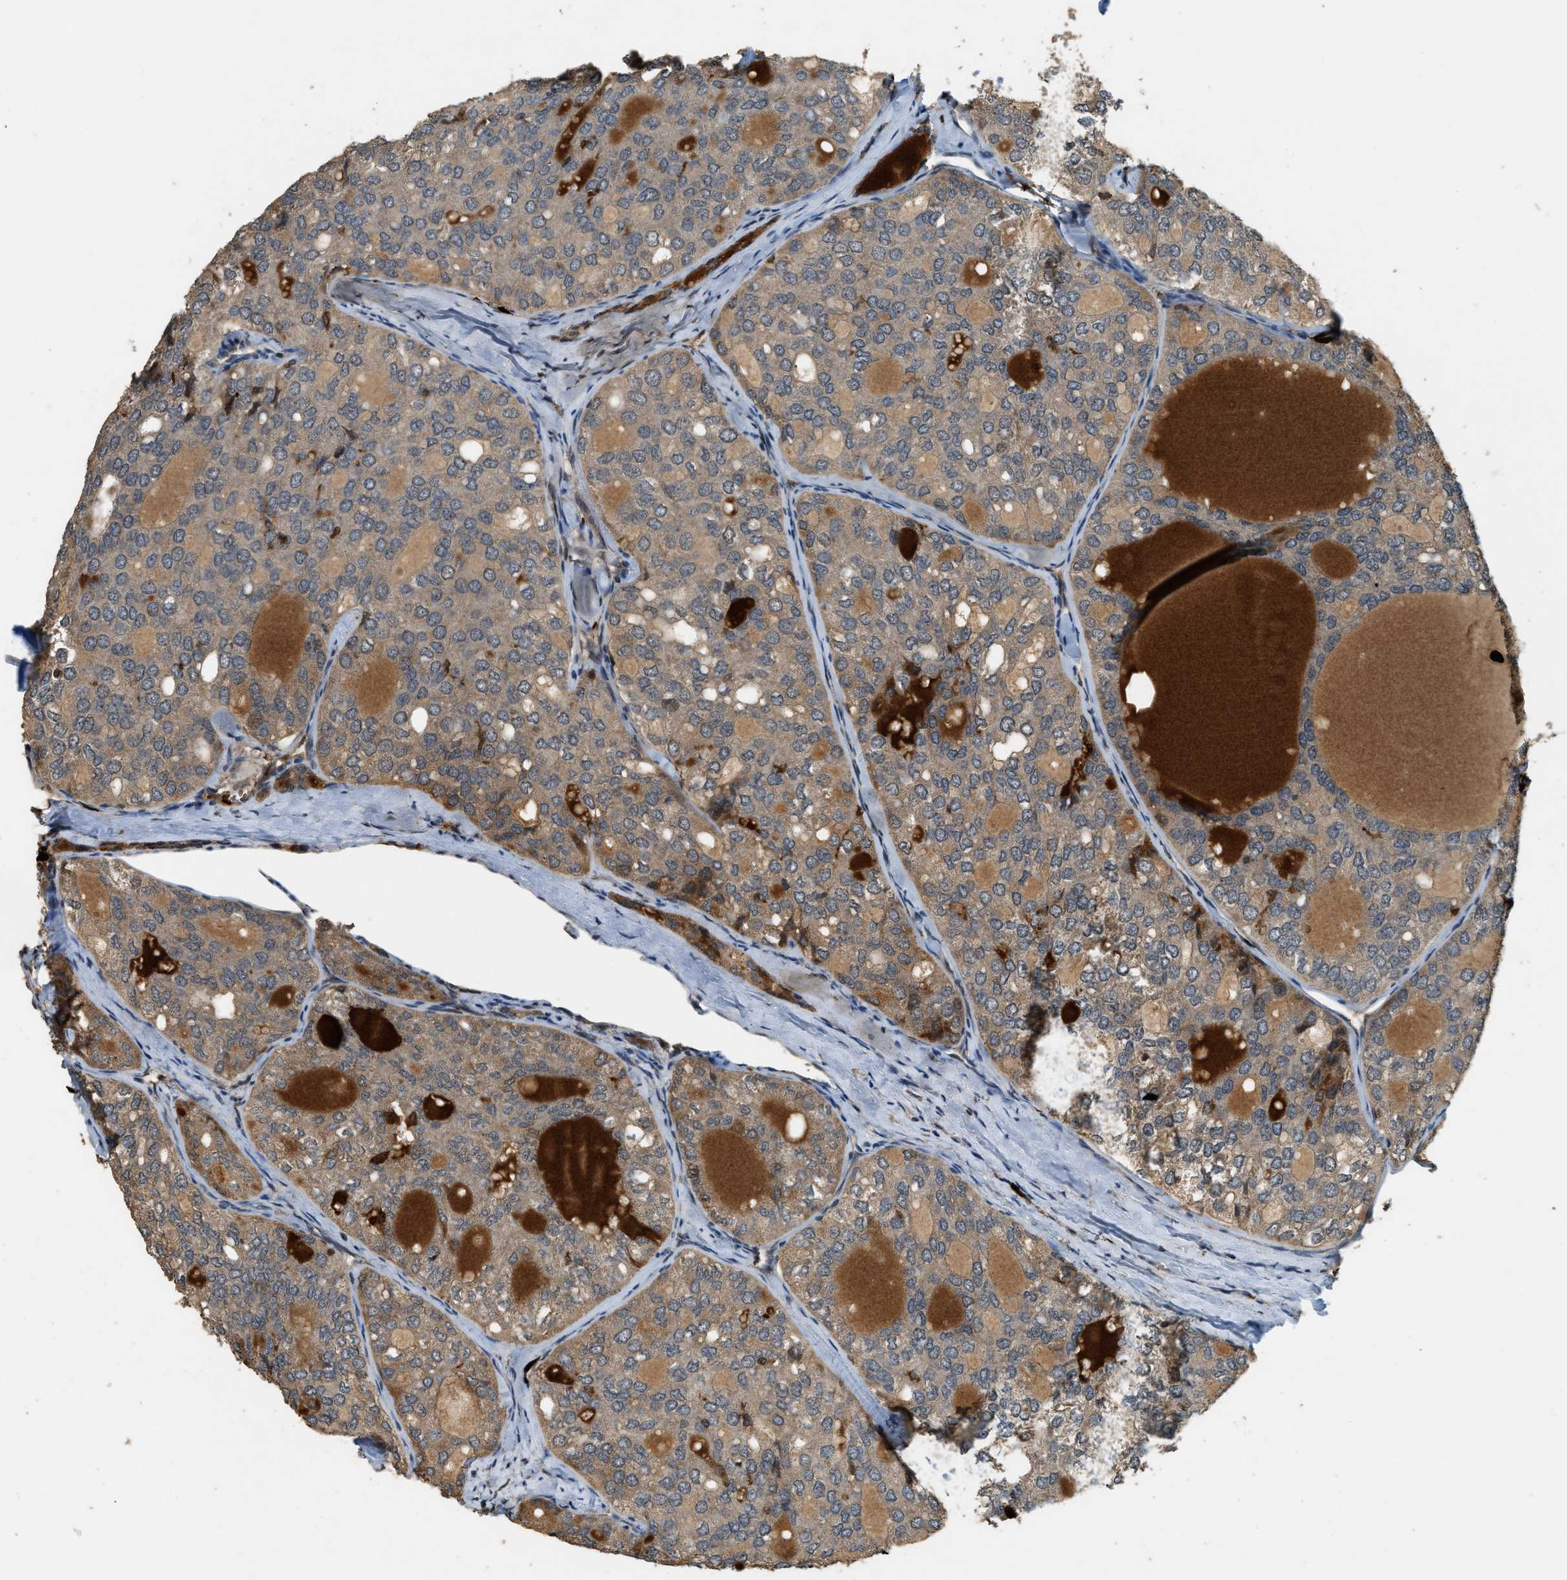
{"staining": {"intensity": "moderate", "quantity": ">75%", "location": "cytoplasmic/membranous"}, "tissue": "thyroid cancer", "cell_type": "Tumor cells", "image_type": "cancer", "snomed": [{"axis": "morphology", "description": "Follicular adenoma carcinoma, NOS"}, {"axis": "topography", "description": "Thyroid gland"}], "caption": "The immunohistochemical stain highlights moderate cytoplasmic/membranous positivity in tumor cells of thyroid cancer tissue. Immunohistochemistry (ihc) stains the protein in brown and the nuclei are stained blue.", "gene": "RNF141", "patient": {"sex": "male", "age": 75}}